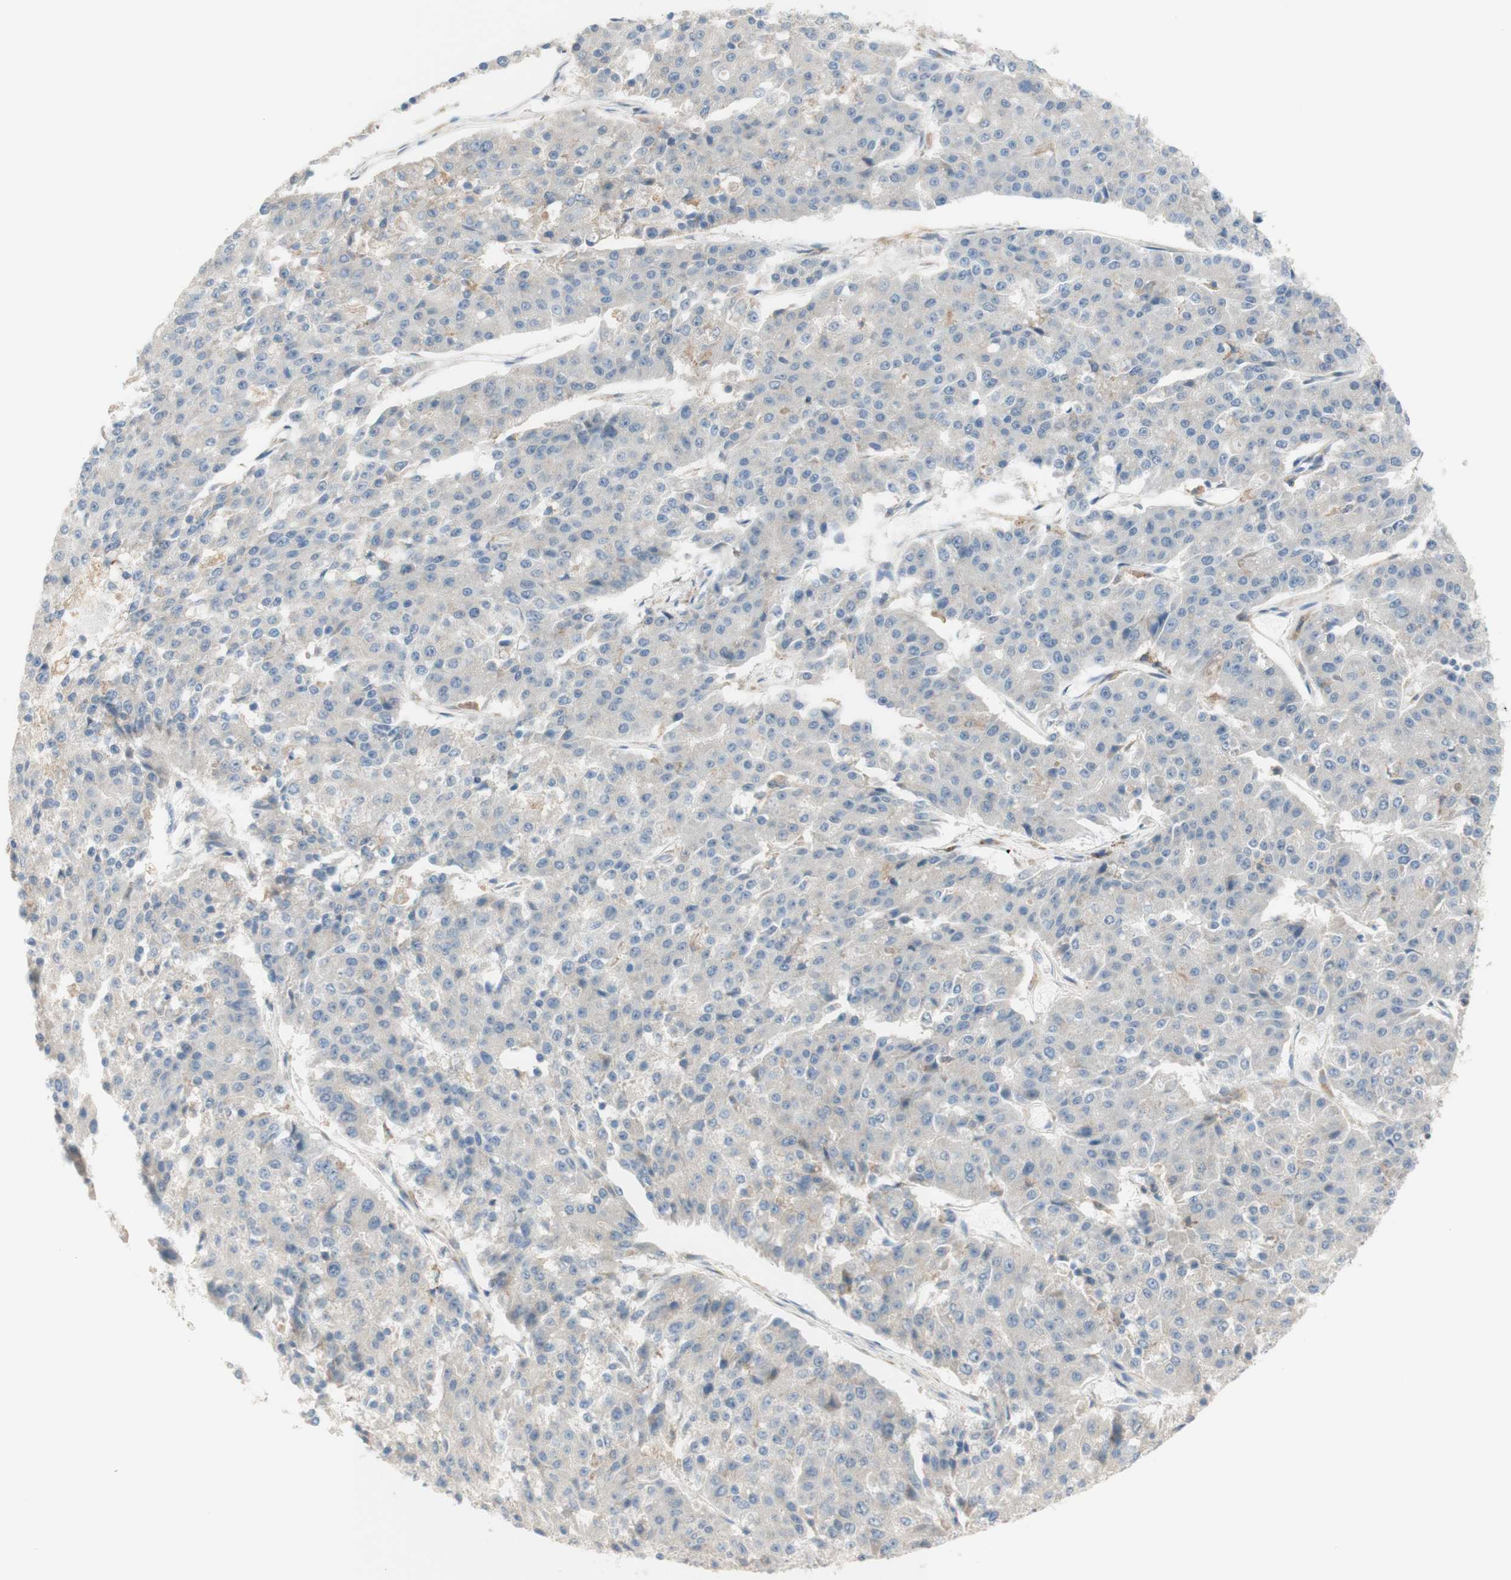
{"staining": {"intensity": "negative", "quantity": "none", "location": "none"}, "tissue": "pancreatic cancer", "cell_type": "Tumor cells", "image_type": "cancer", "snomed": [{"axis": "morphology", "description": "Adenocarcinoma, NOS"}, {"axis": "topography", "description": "Pancreas"}], "caption": "Immunohistochemistry (IHC) photomicrograph of human pancreatic cancer (adenocarcinoma) stained for a protein (brown), which exhibits no expression in tumor cells.", "gene": "GAPT", "patient": {"sex": "male", "age": 50}}